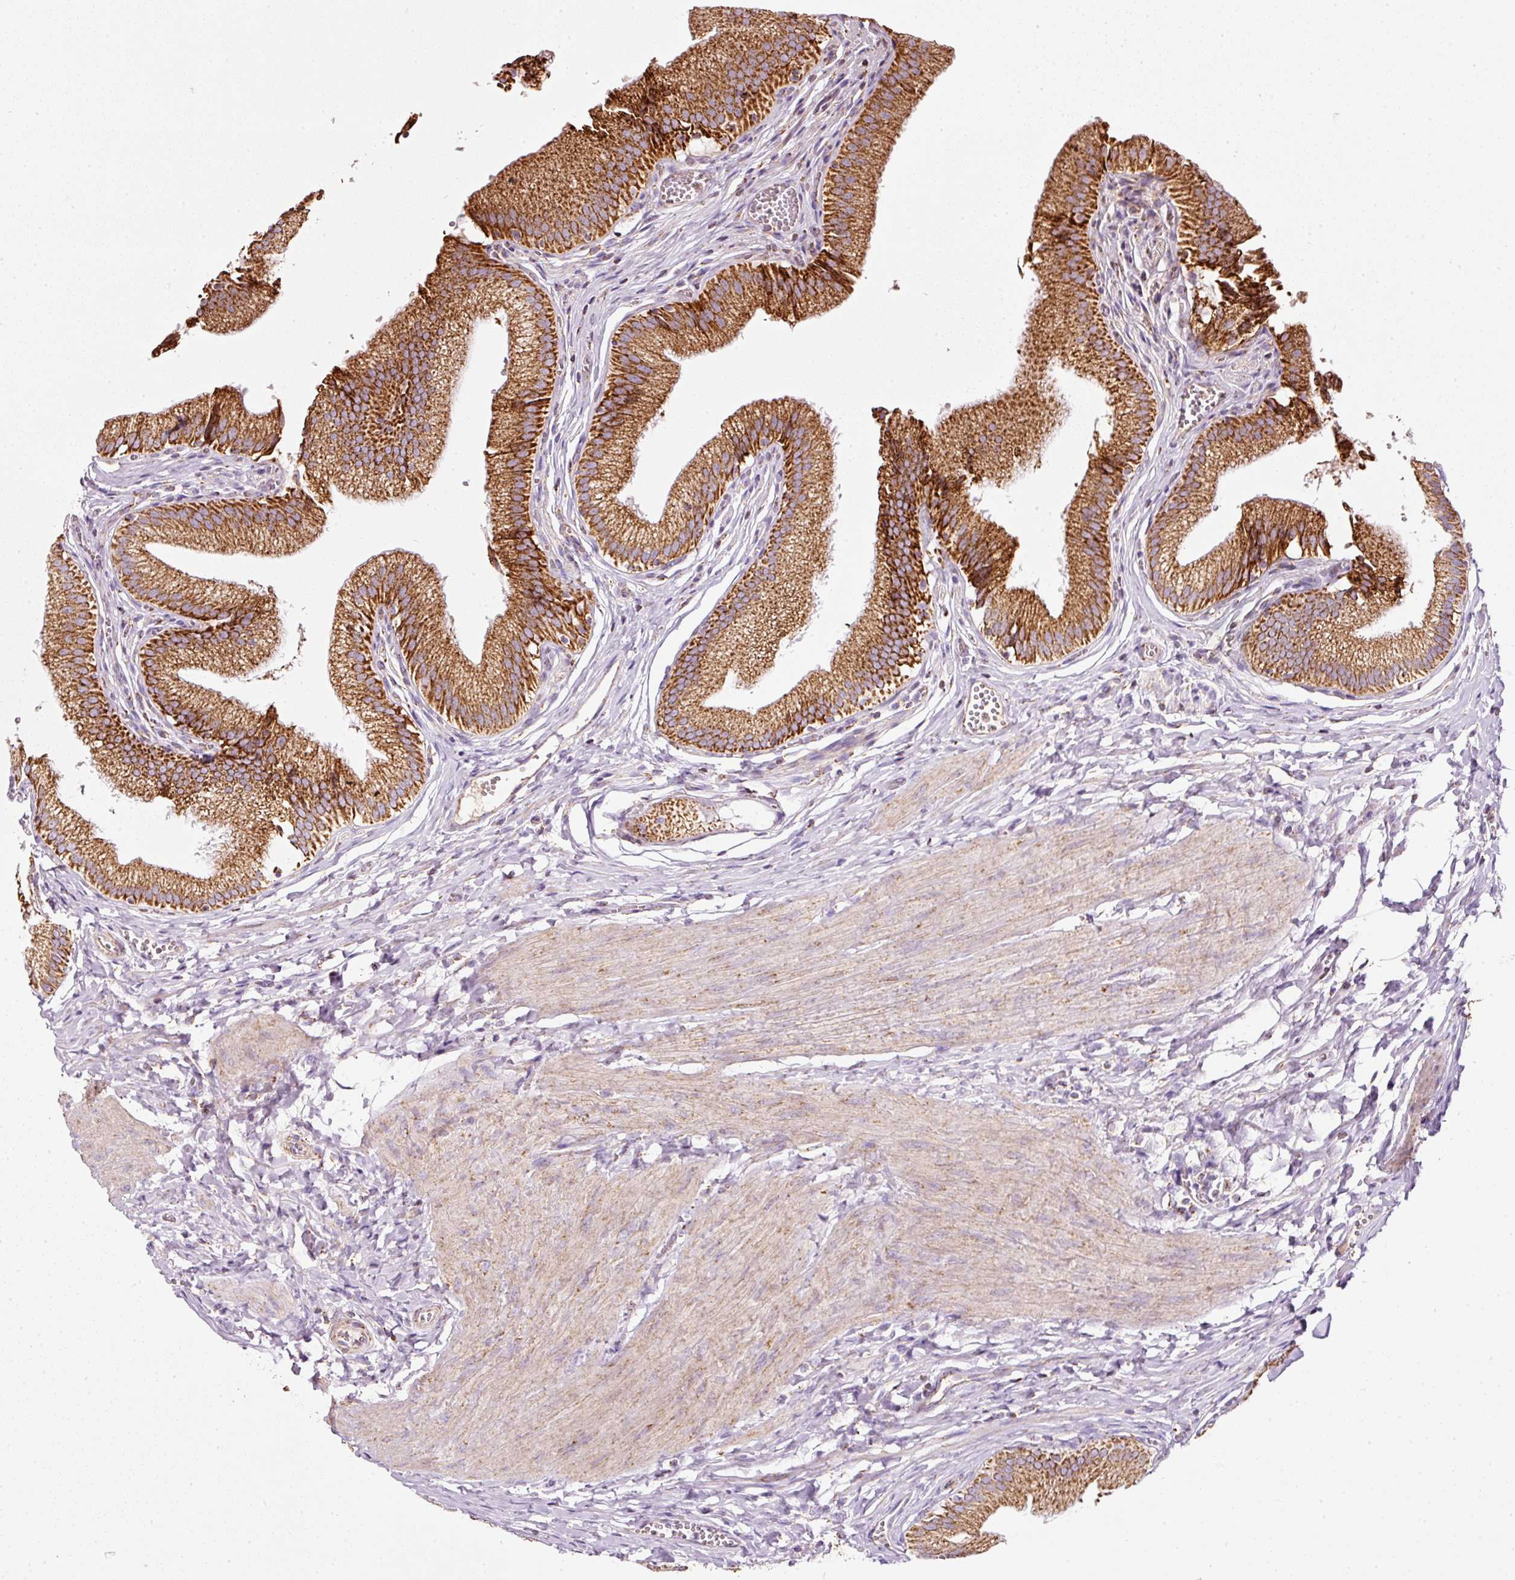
{"staining": {"intensity": "strong", "quantity": ">75%", "location": "cytoplasmic/membranous"}, "tissue": "gallbladder", "cell_type": "Glandular cells", "image_type": "normal", "snomed": [{"axis": "morphology", "description": "Normal tissue, NOS"}, {"axis": "topography", "description": "Gallbladder"}, {"axis": "topography", "description": "Peripheral nerve tissue"}], "caption": "Gallbladder stained with IHC exhibits strong cytoplasmic/membranous expression in about >75% of glandular cells. (DAB (3,3'-diaminobenzidine) = brown stain, brightfield microscopy at high magnification).", "gene": "SDHA", "patient": {"sex": "male", "age": 17}}